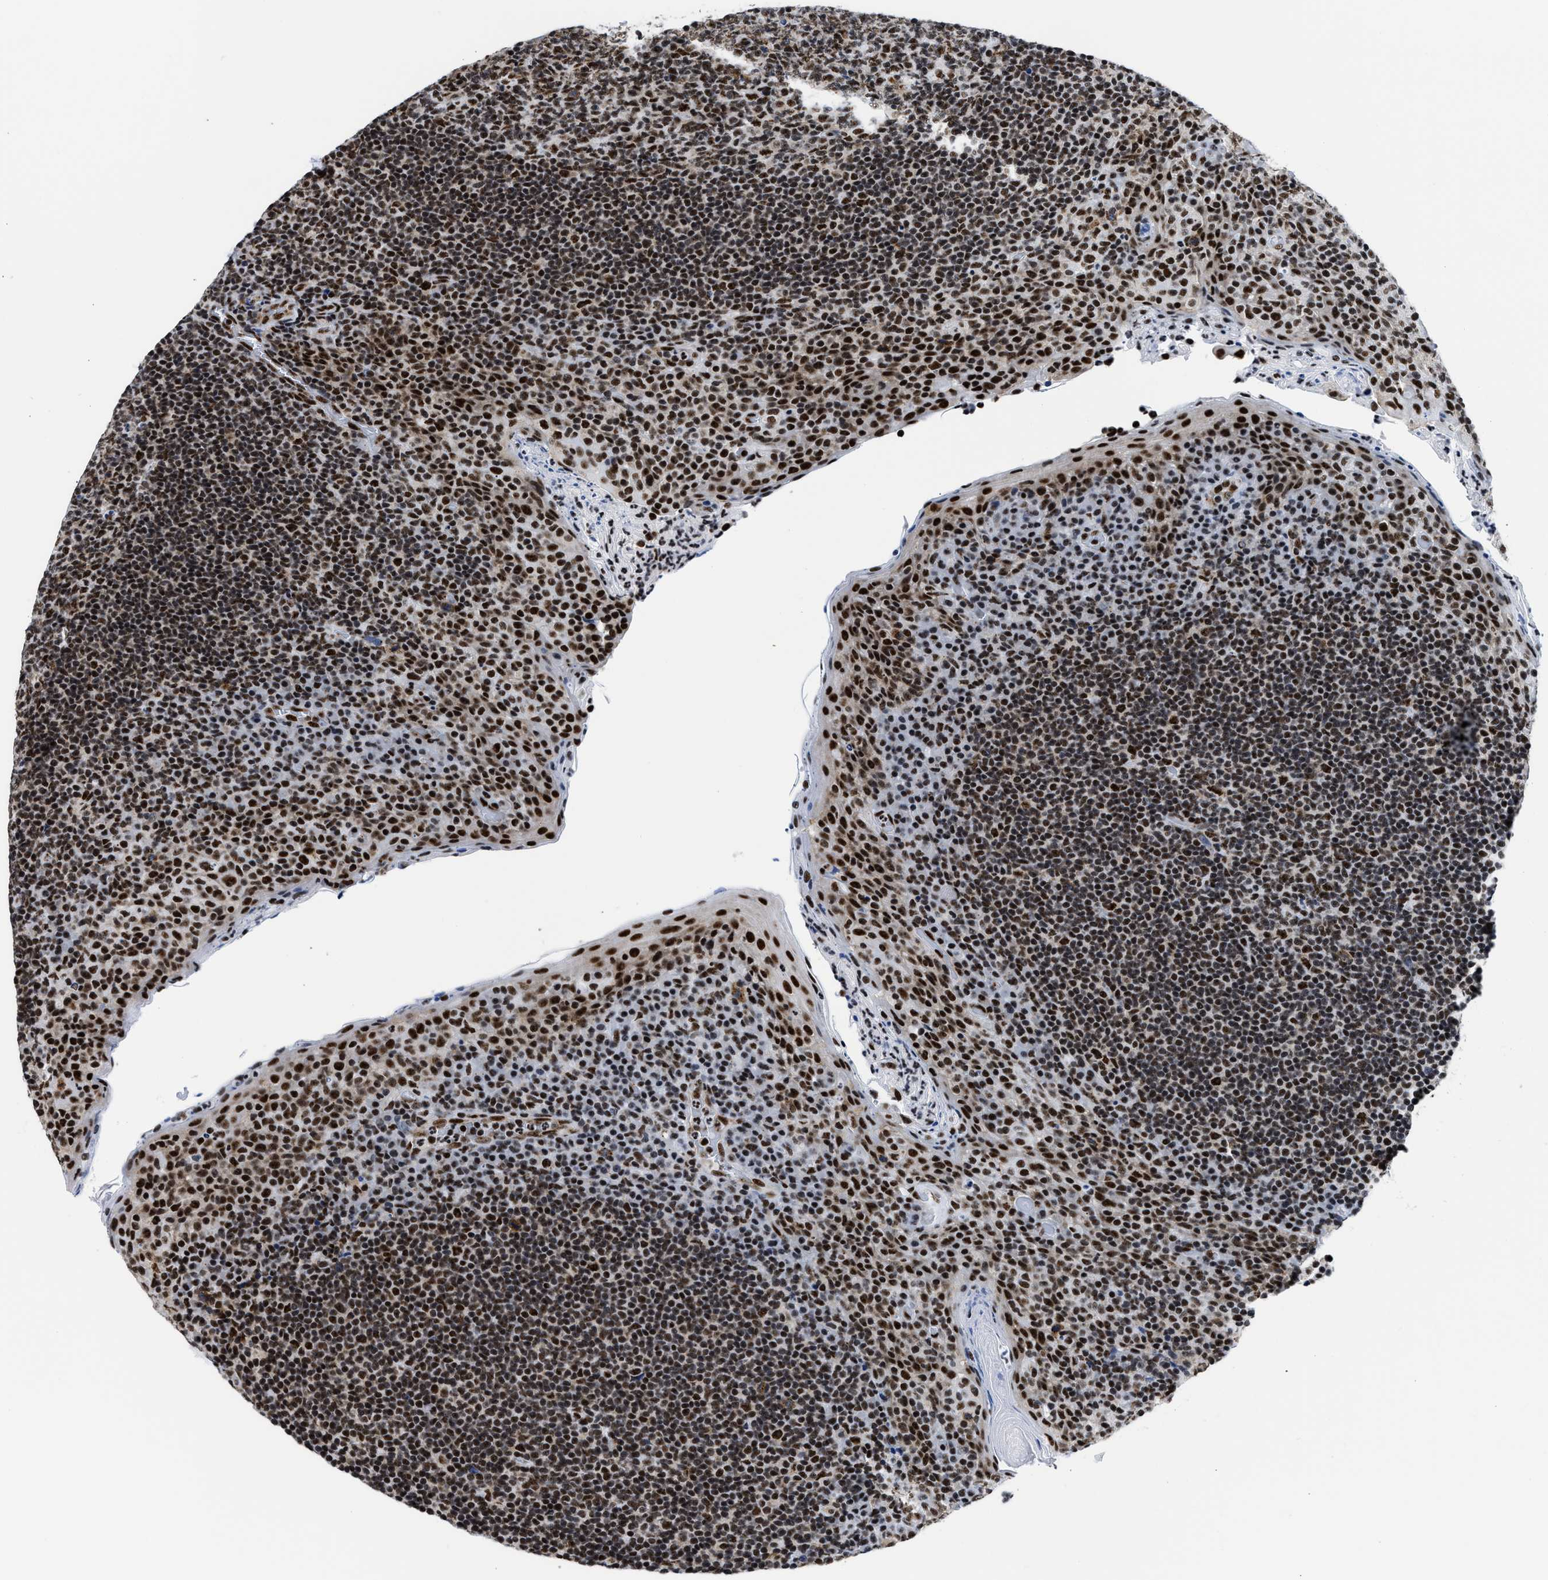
{"staining": {"intensity": "strong", "quantity": ">75%", "location": "nuclear"}, "tissue": "tonsil", "cell_type": "Germinal center cells", "image_type": "normal", "snomed": [{"axis": "morphology", "description": "Normal tissue, NOS"}, {"axis": "topography", "description": "Tonsil"}], "caption": "Protein expression analysis of unremarkable human tonsil reveals strong nuclear positivity in about >75% of germinal center cells. (DAB IHC with brightfield microscopy, high magnification).", "gene": "RBM8A", "patient": {"sex": "male", "age": 17}}